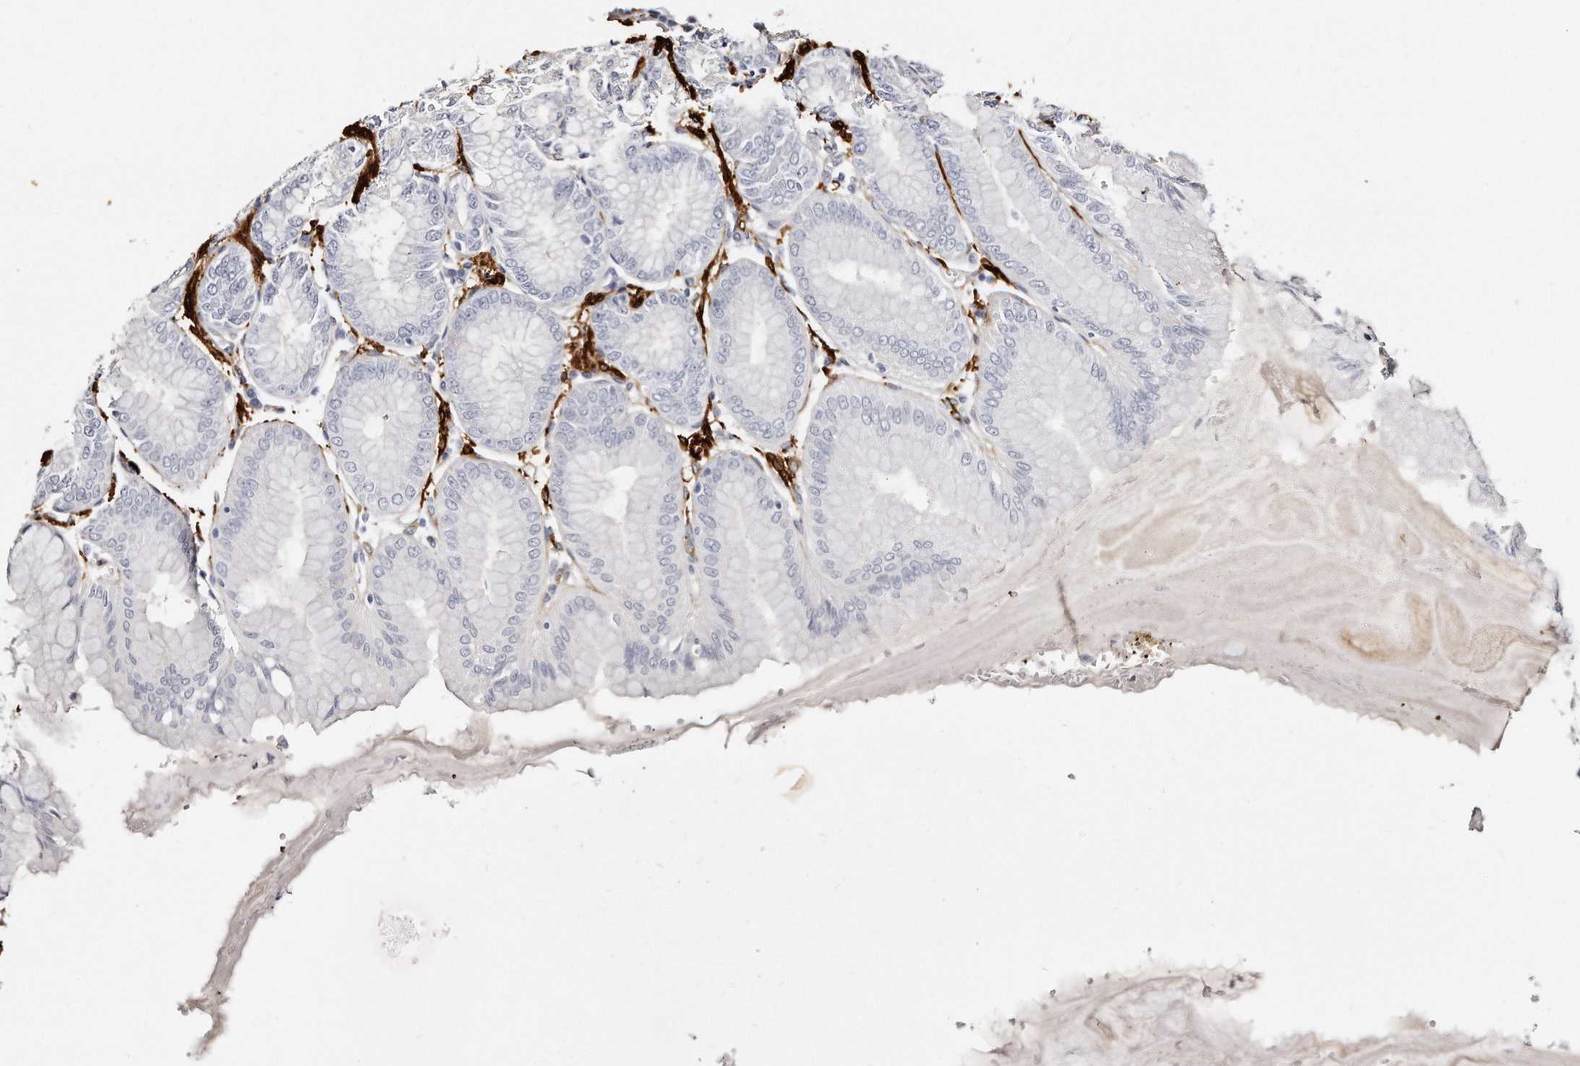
{"staining": {"intensity": "negative", "quantity": "none", "location": "none"}, "tissue": "stomach", "cell_type": "Glandular cells", "image_type": "normal", "snomed": [{"axis": "morphology", "description": "Normal tissue, NOS"}, {"axis": "topography", "description": "Stomach, lower"}], "caption": "The photomicrograph reveals no significant expression in glandular cells of stomach. (Immunohistochemistry, brightfield microscopy, high magnification).", "gene": "LMOD1", "patient": {"sex": "male", "age": 71}}